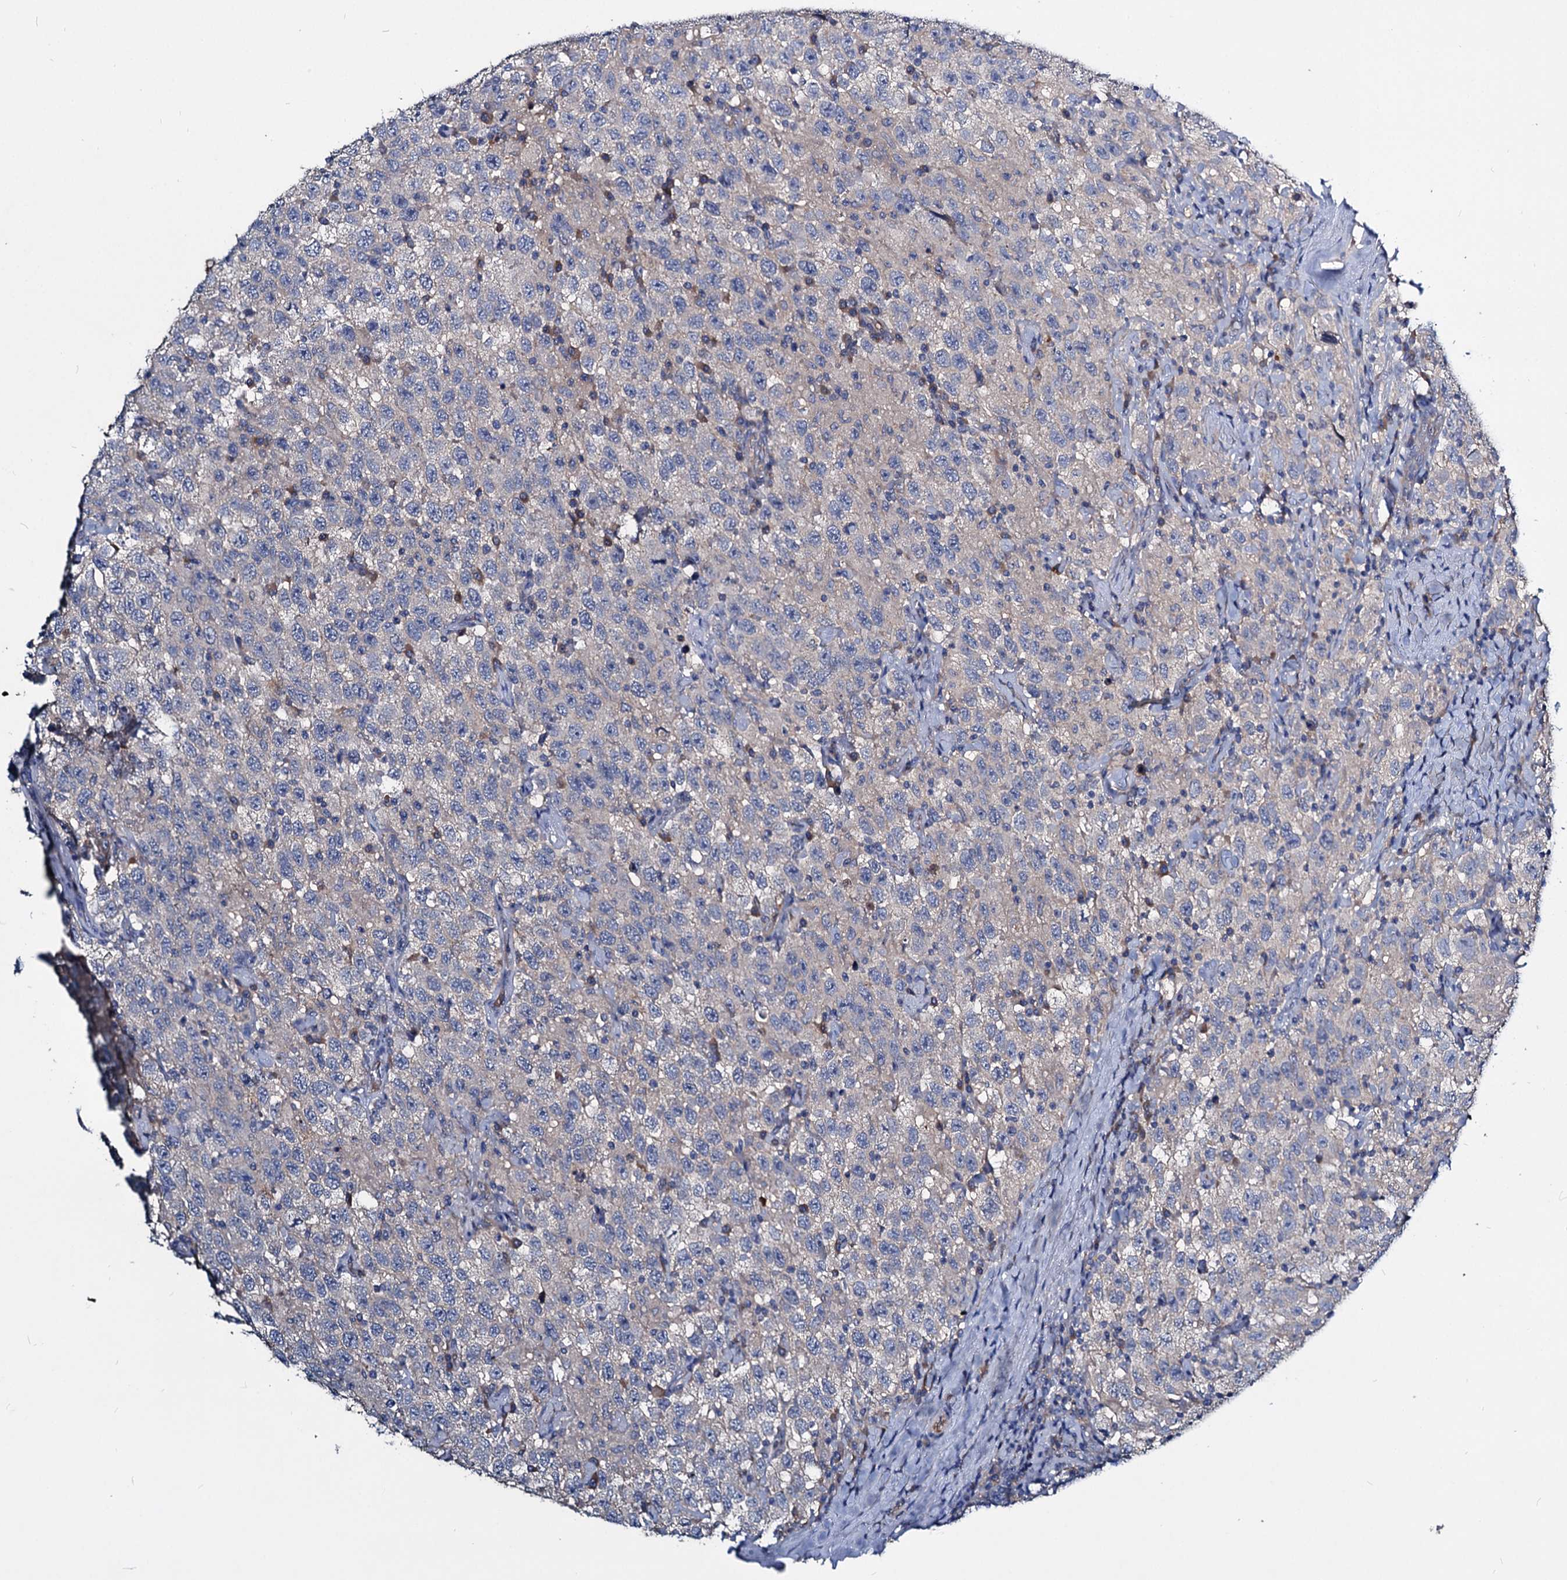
{"staining": {"intensity": "negative", "quantity": "none", "location": "none"}, "tissue": "testis cancer", "cell_type": "Tumor cells", "image_type": "cancer", "snomed": [{"axis": "morphology", "description": "Seminoma, NOS"}, {"axis": "topography", "description": "Testis"}], "caption": "A high-resolution photomicrograph shows IHC staining of testis cancer, which demonstrates no significant expression in tumor cells. The staining is performed using DAB brown chromogen with nuclei counter-stained in using hematoxylin.", "gene": "ACY3", "patient": {"sex": "male", "age": 41}}